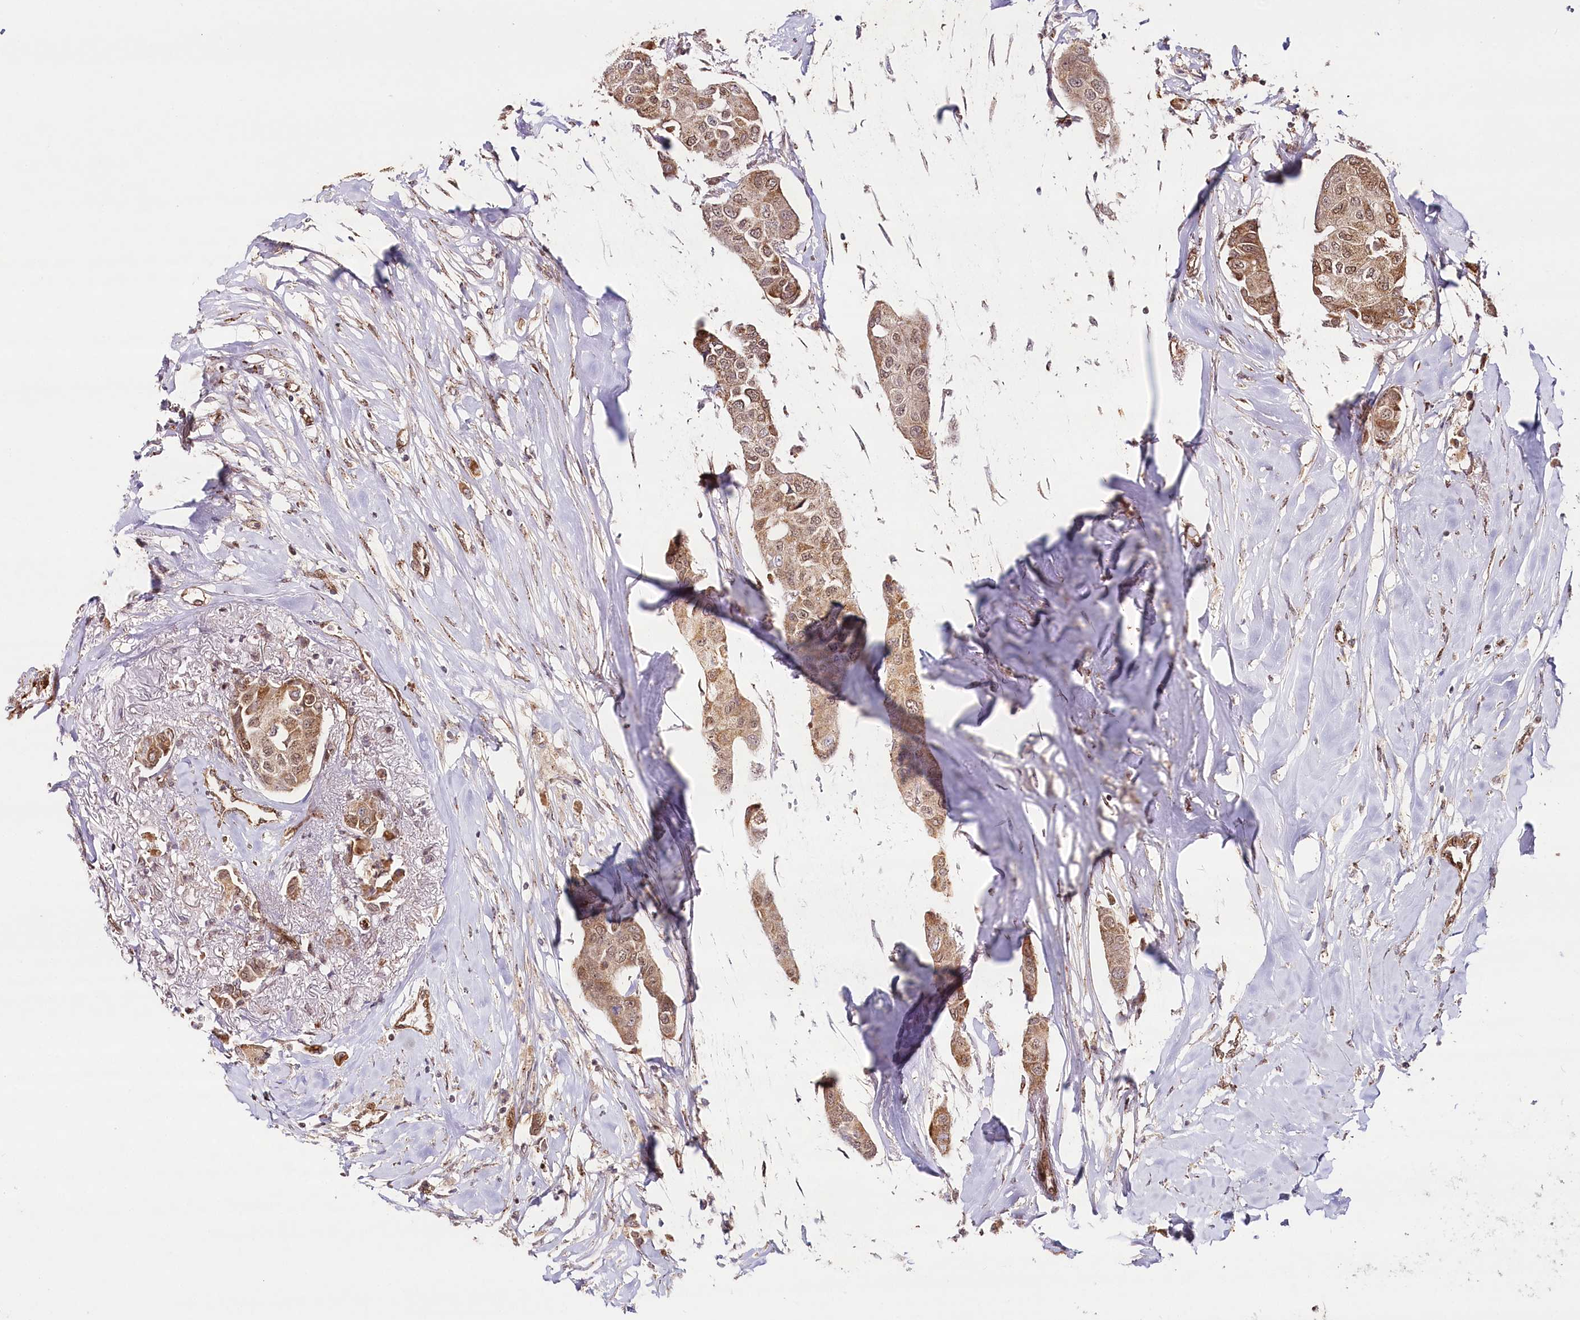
{"staining": {"intensity": "moderate", "quantity": ">75%", "location": "cytoplasmic/membranous,nuclear"}, "tissue": "breast cancer", "cell_type": "Tumor cells", "image_type": "cancer", "snomed": [{"axis": "morphology", "description": "Duct carcinoma"}, {"axis": "topography", "description": "Breast"}], "caption": "Moderate cytoplasmic/membranous and nuclear staining for a protein is appreciated in approximately >75% of tumor cells of breast intraductal carcinoma using immunohistochemistry (IHC).", "gene": "COPG1", "patient": {"sex": "female", "age": 80}}